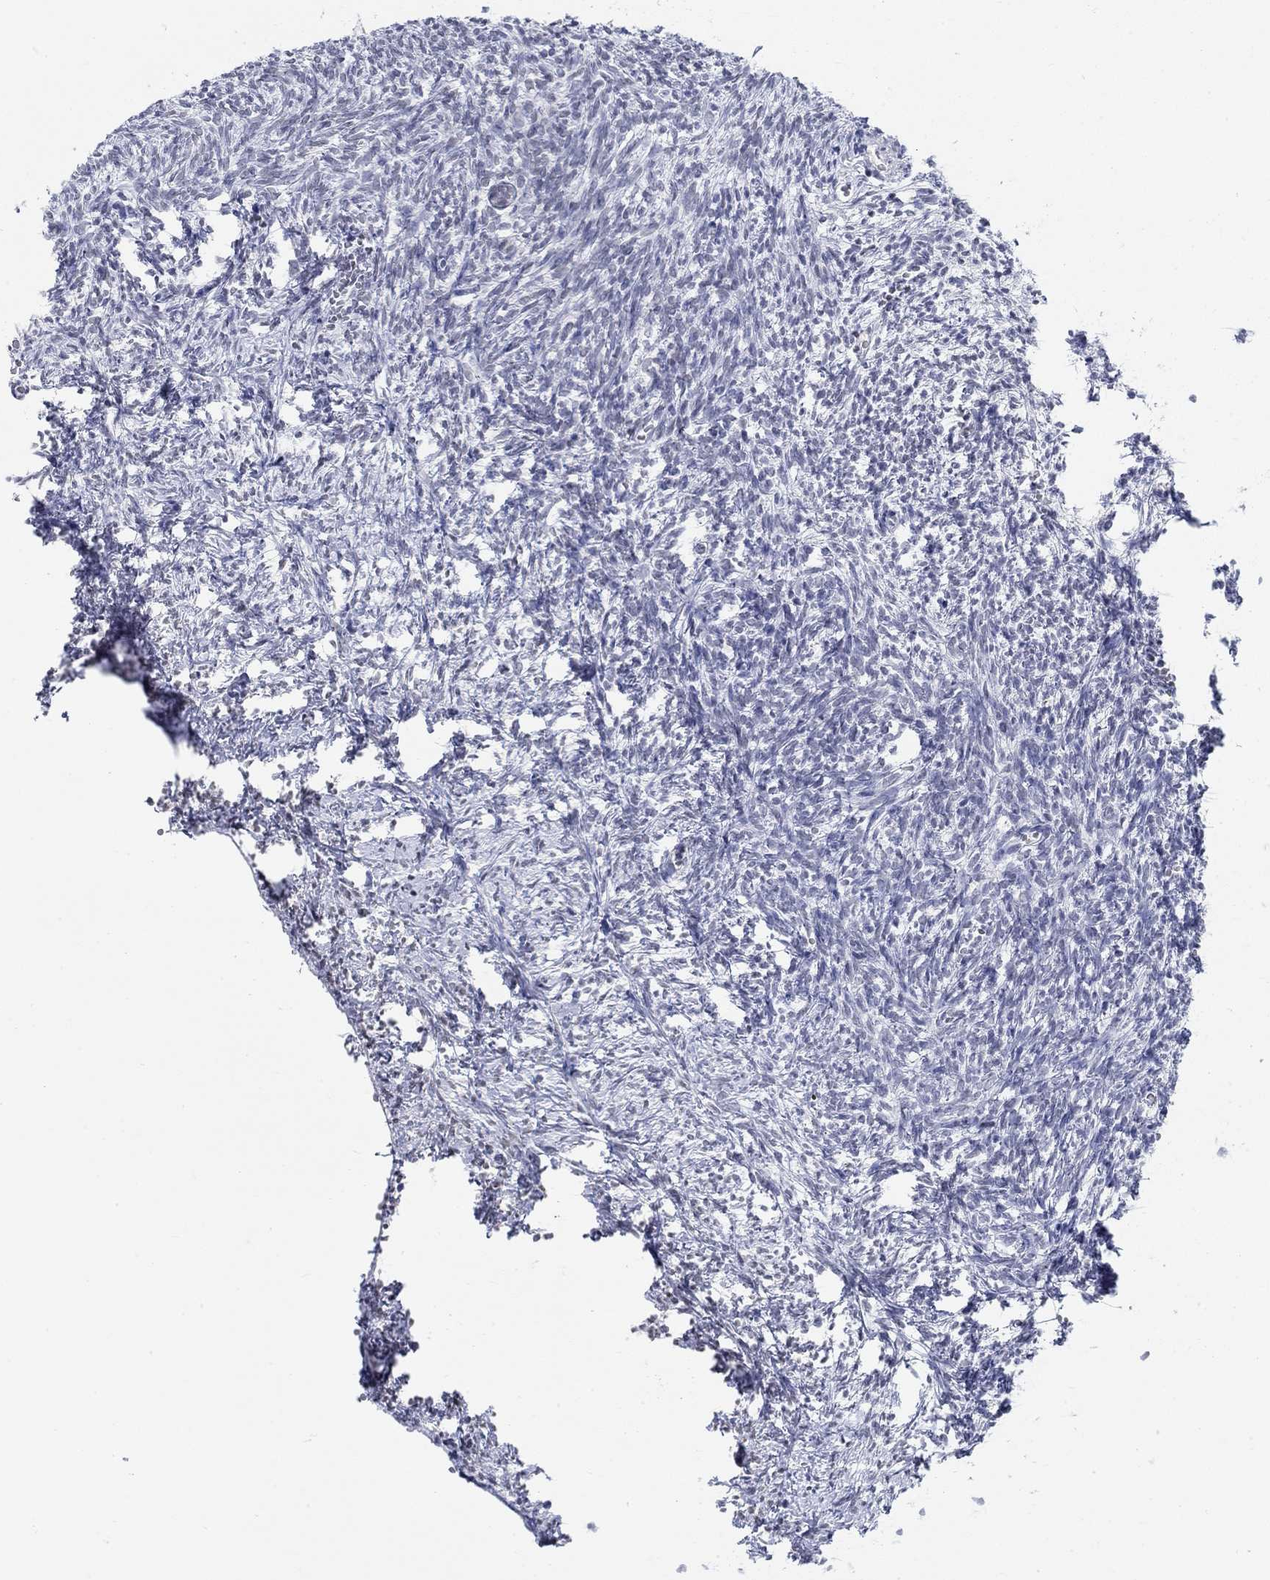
{"staining": {"intensity": "negative", "quantity": "none", "location": "none"}, "tissue": "ovary", "cell_type": "Follicle cells", "image_type": "normal", "snomed": [{"axis": "morphology", "description": "Normal tissue, NOS"}, {"axis": "topography", "description": "Ovary"}], "caption": "Follicle cells show no significant protein expression in normal ovary. (DAB (3,3'-diaminobenzidine) IHC with hematoxylin counter stain).", "gene": "ANKS1B", "patient": {"sex": "female", "age": 43}}